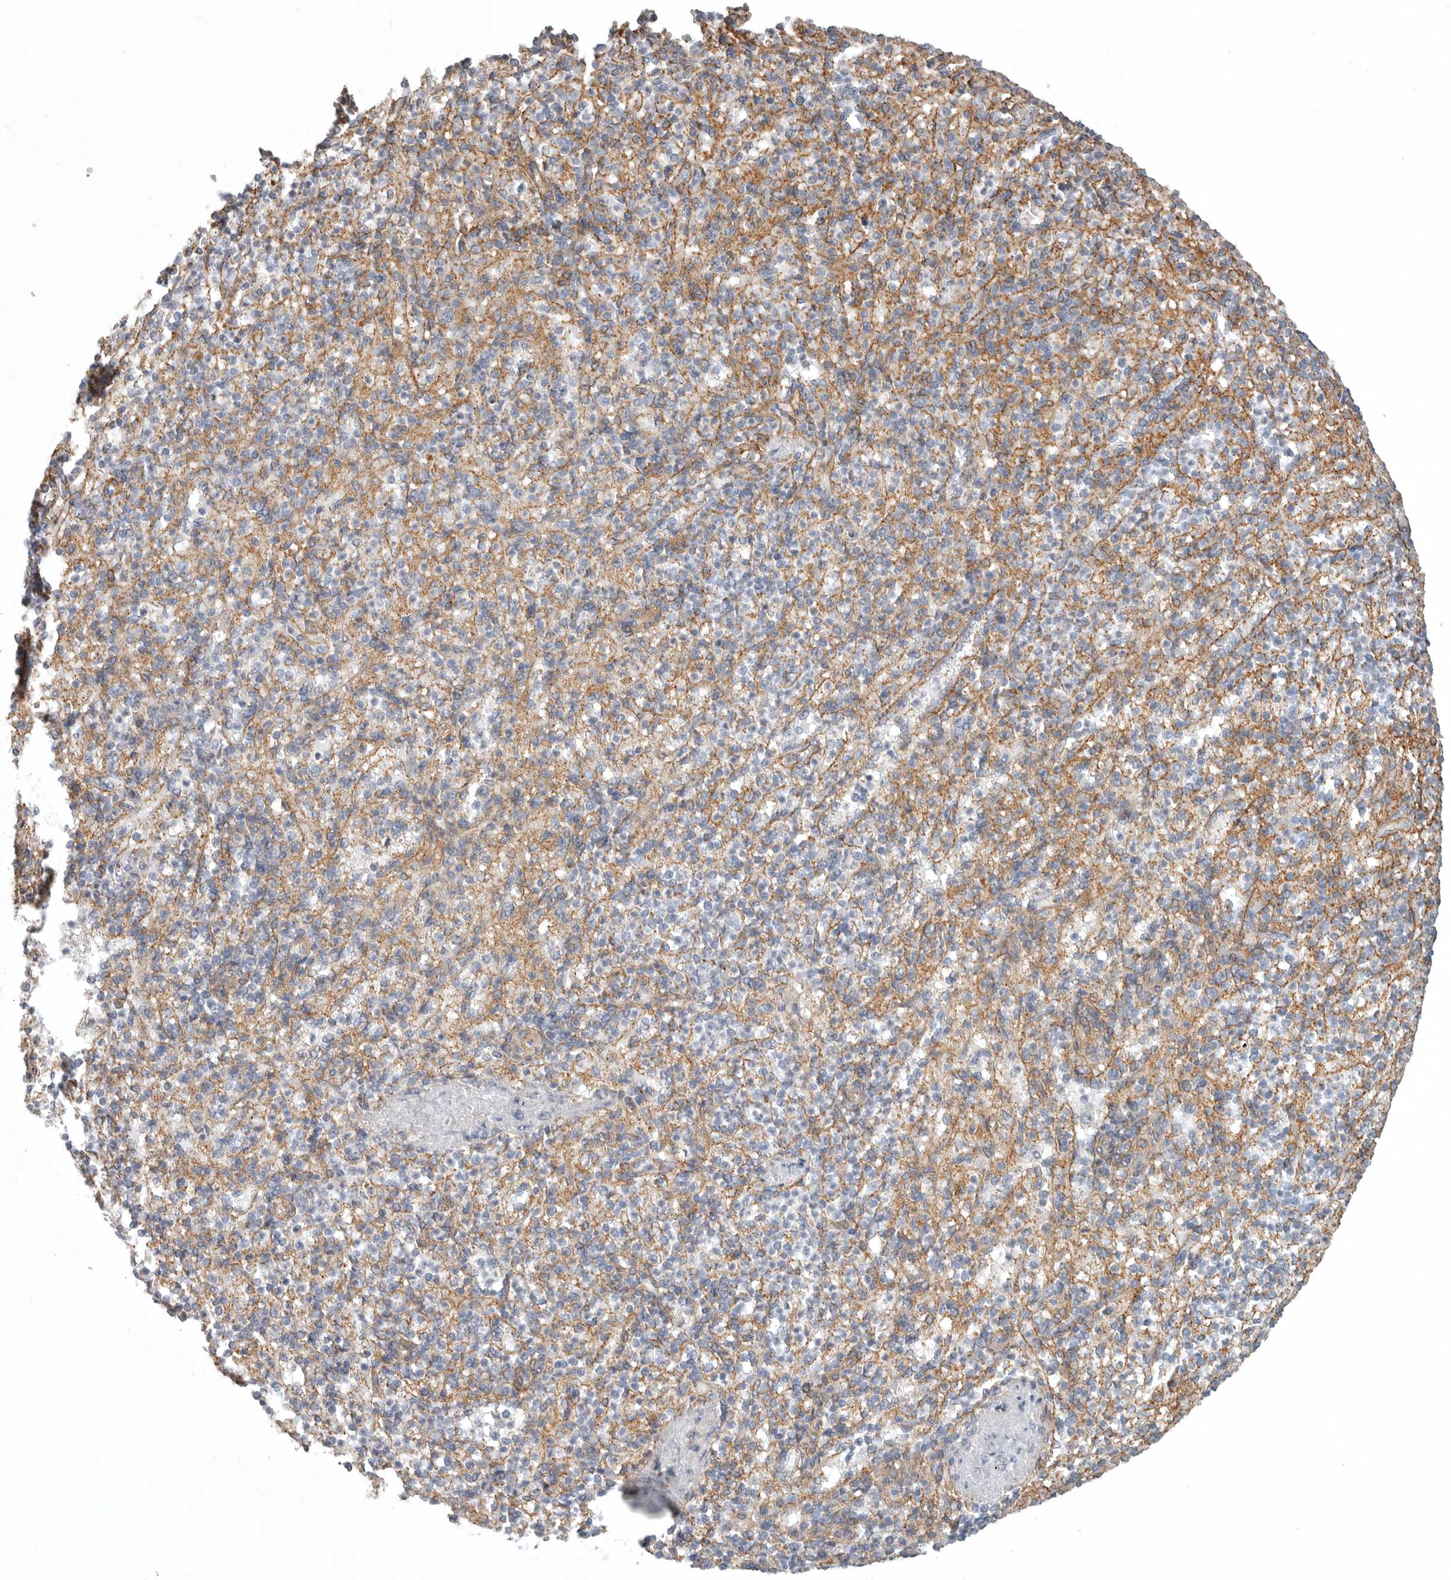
{"staining": {"intensity": "weak", "quantity": "<25%", "location": "cytoplasmic/membranous"}, "tissue": "spleen", "cell_type": "Cells in red pulp", "image_type": "normal", "snomed": [{"axis": "morphology", "description": "Normal tissue, NOS"}, {"axis": "topography", "description": "Spleen"}], "caption": "DAB (3,3'-diaminobenzidine) immunohistochemical staining of benign human spleen shows no significant staining in cells in red pulp.", "gene": "LONRF1", "patient": {"sex": "female", "age": 74}}